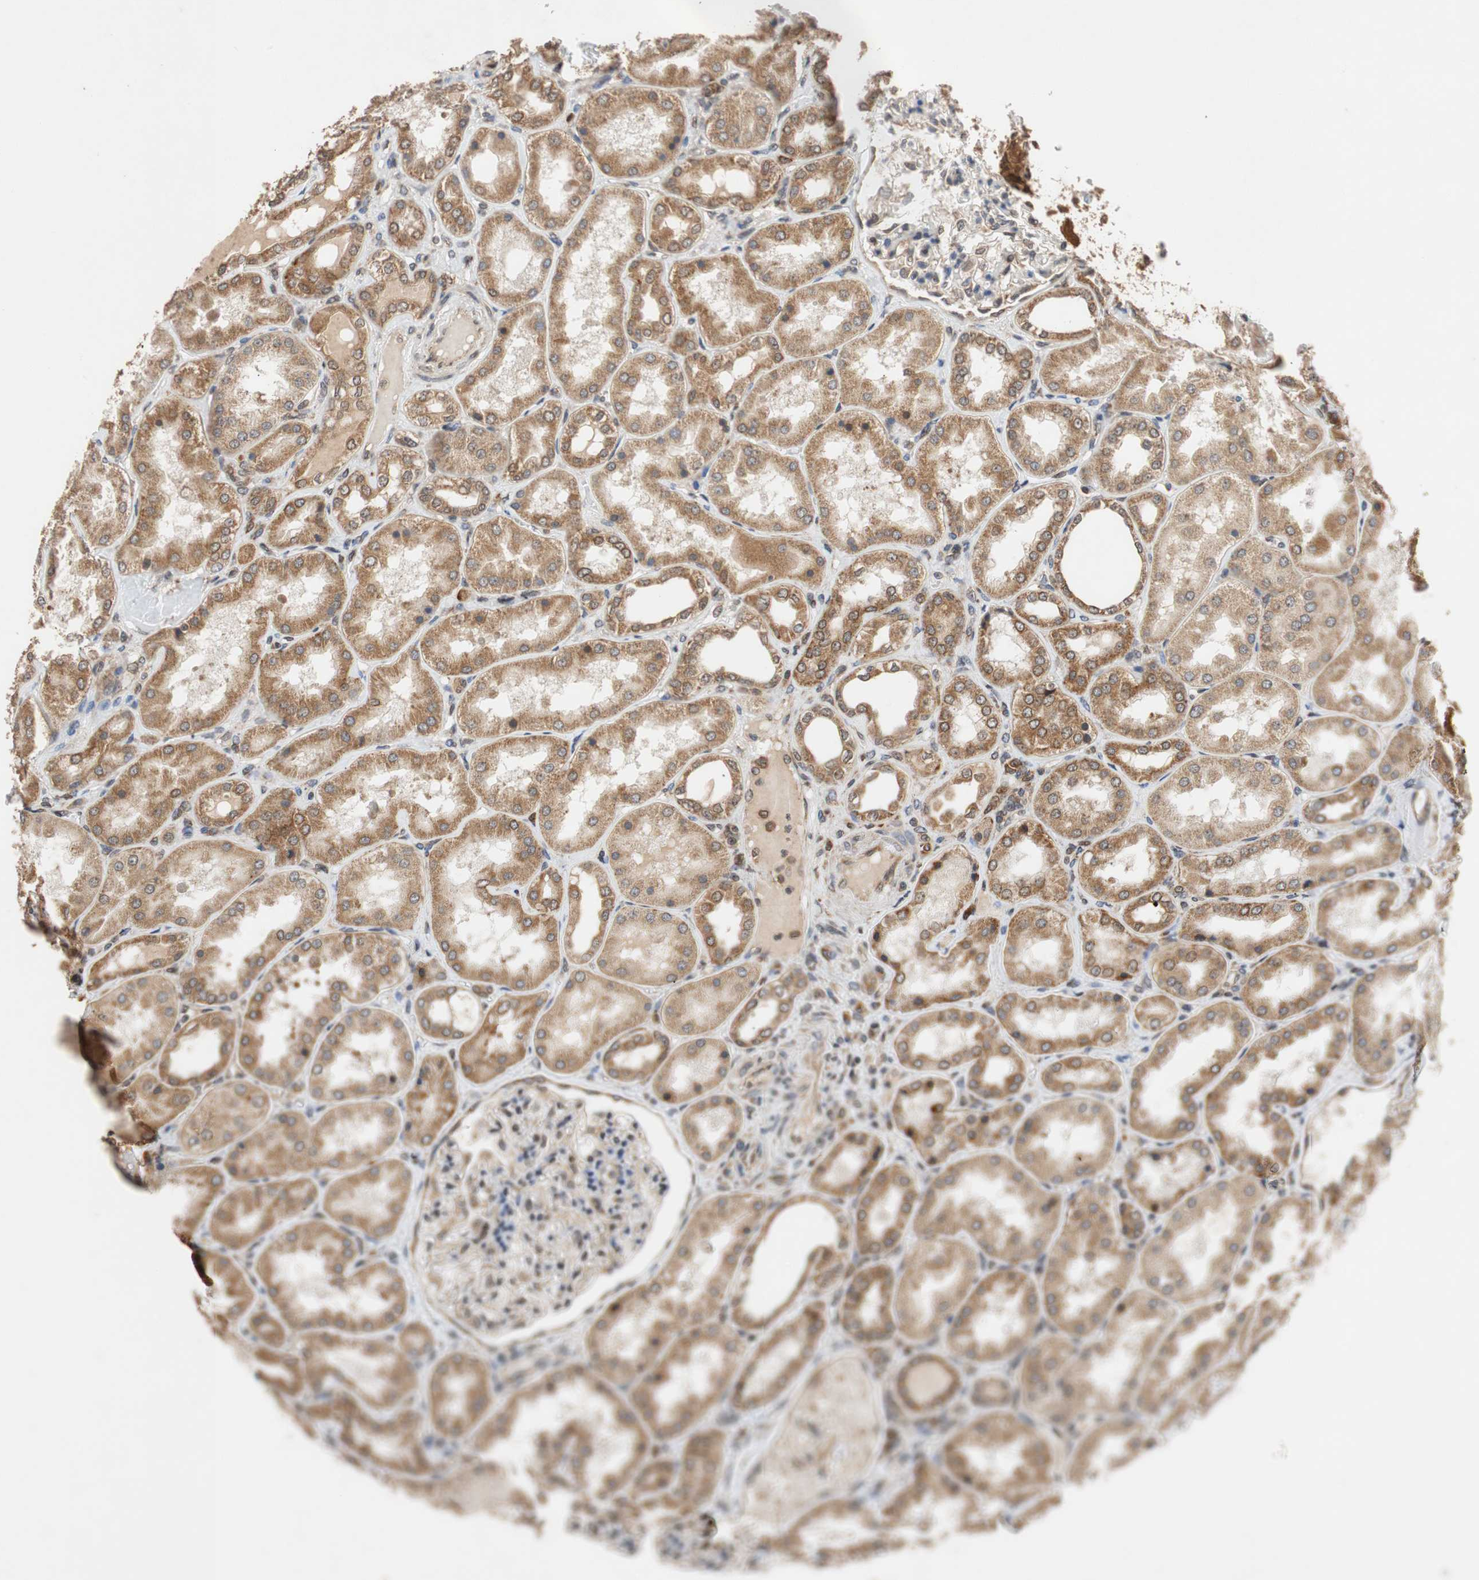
{"staining": {"intensity": "moderate", "quantity": "<25%", "location": "cytoplasmic/membranous,nuclear"}, "tissue": "kidney", "cell_type": "Cells in glomeruli", "image_type": "normal", "snomed": [{"axis": "morphology", "description": "Normal tissue, NOS"}, {"axis": "topography", "description": "Kidney"}], "caption": "A brown stain labels moderate cytoplasmic/membranous,nuclear expression of a protein in cells in glomeruli of unremarkable human kidney. (DAB IHC, brown staining for protein, blue staining for nuclei).", "gene": "AUP1", "patient": {"sex": "female", "age": 56}}